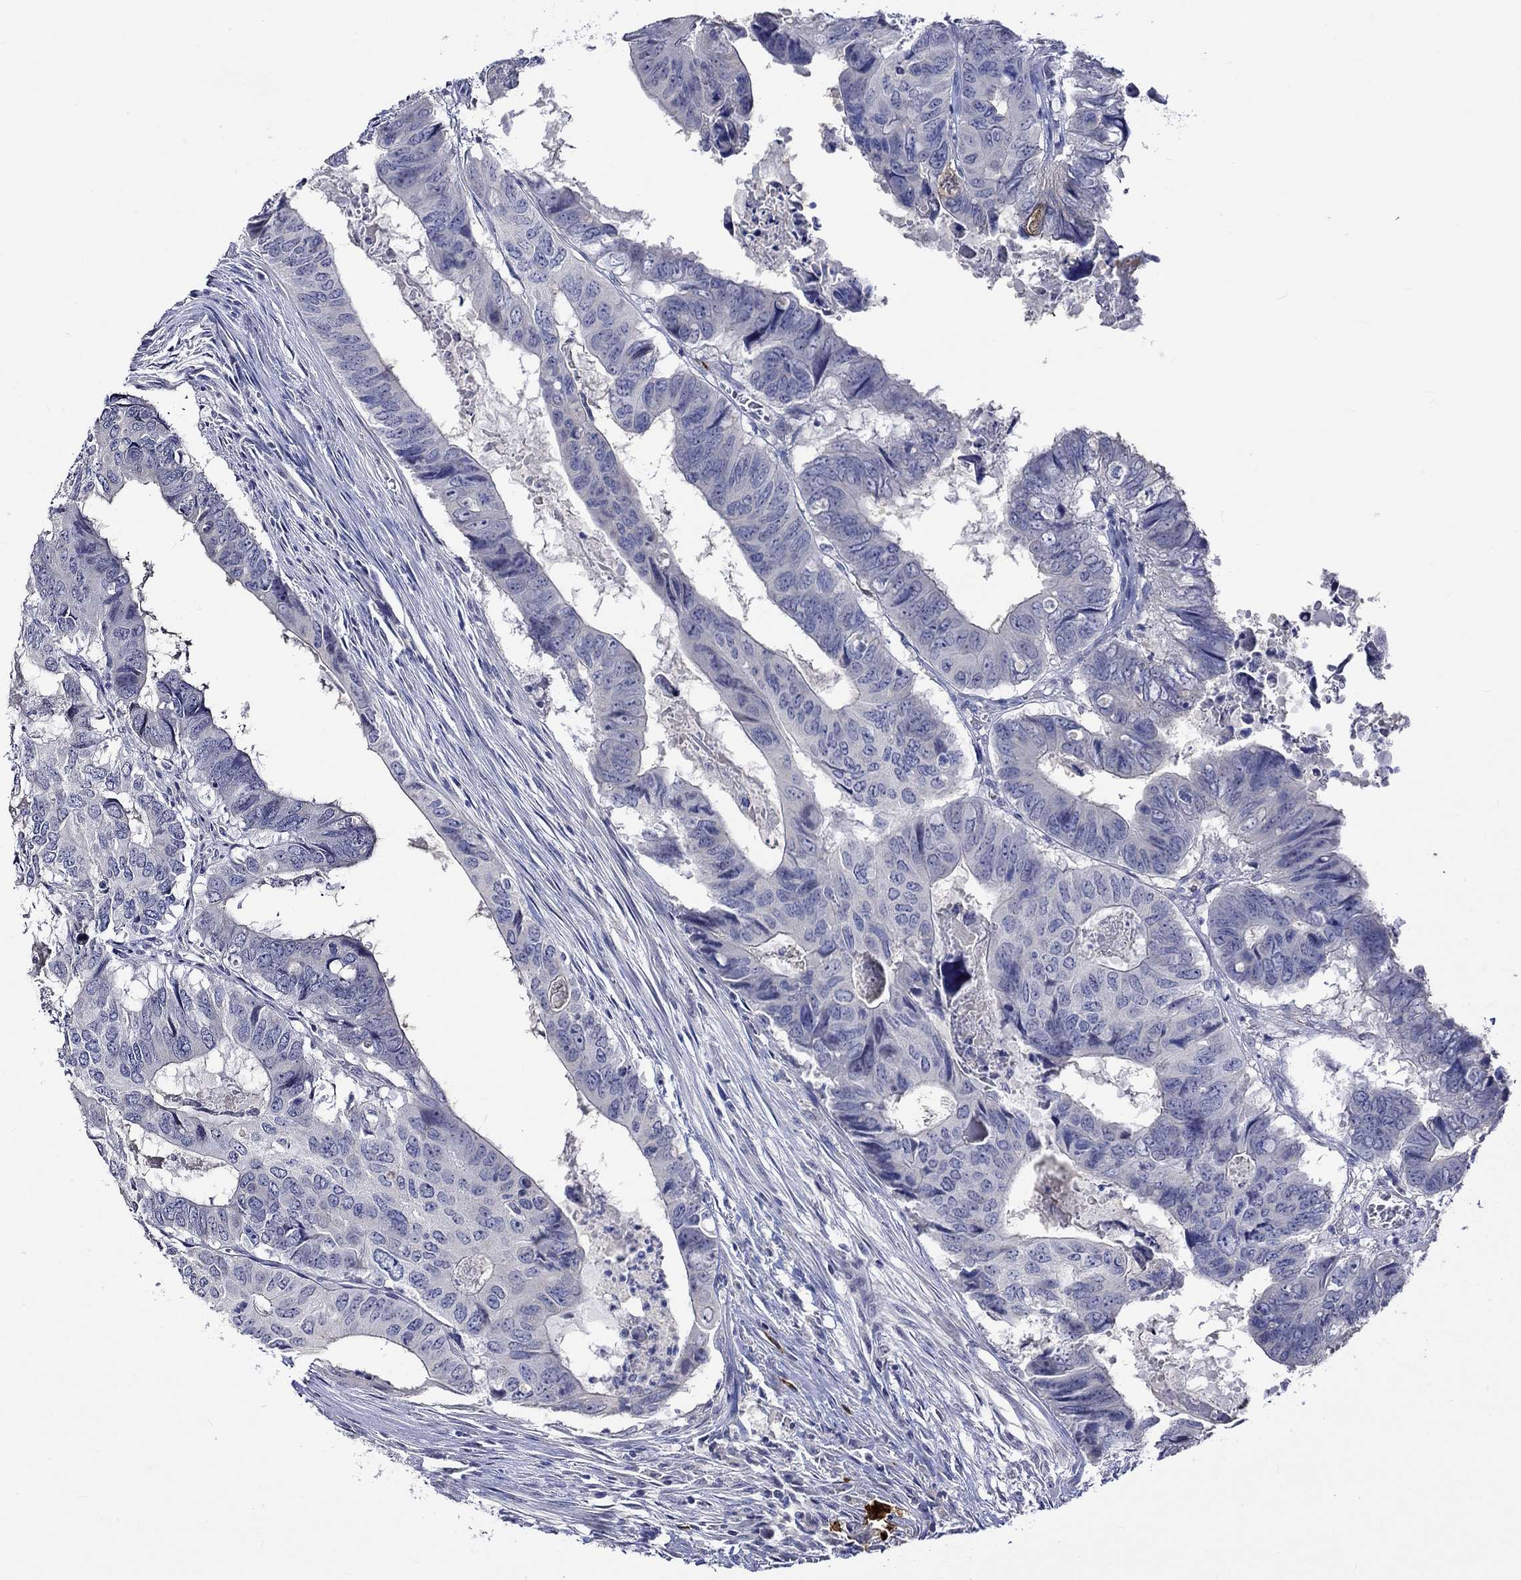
{"staining": {"intensity": "negative", "quantity": "none", "location": "none"}, "tissue": "colorectal cancer", "cell_type": "Tumor cells", "image_type": "cancer", "snomed": [{"axis": "morphology", "description": "Adenocarcinoma, NOS"}, {"axis": "topography", "description": "Colon"}], "caption": "IHC micrograph of human adenocarcinoma (colorectal) stained for a protein (brown), which shows no expression in tumor cells. (DAB immunohistochemistry with hematoxylin counter stain).", "gene": "CRYAB", "patient": {"sex": "male", "age": 79}}